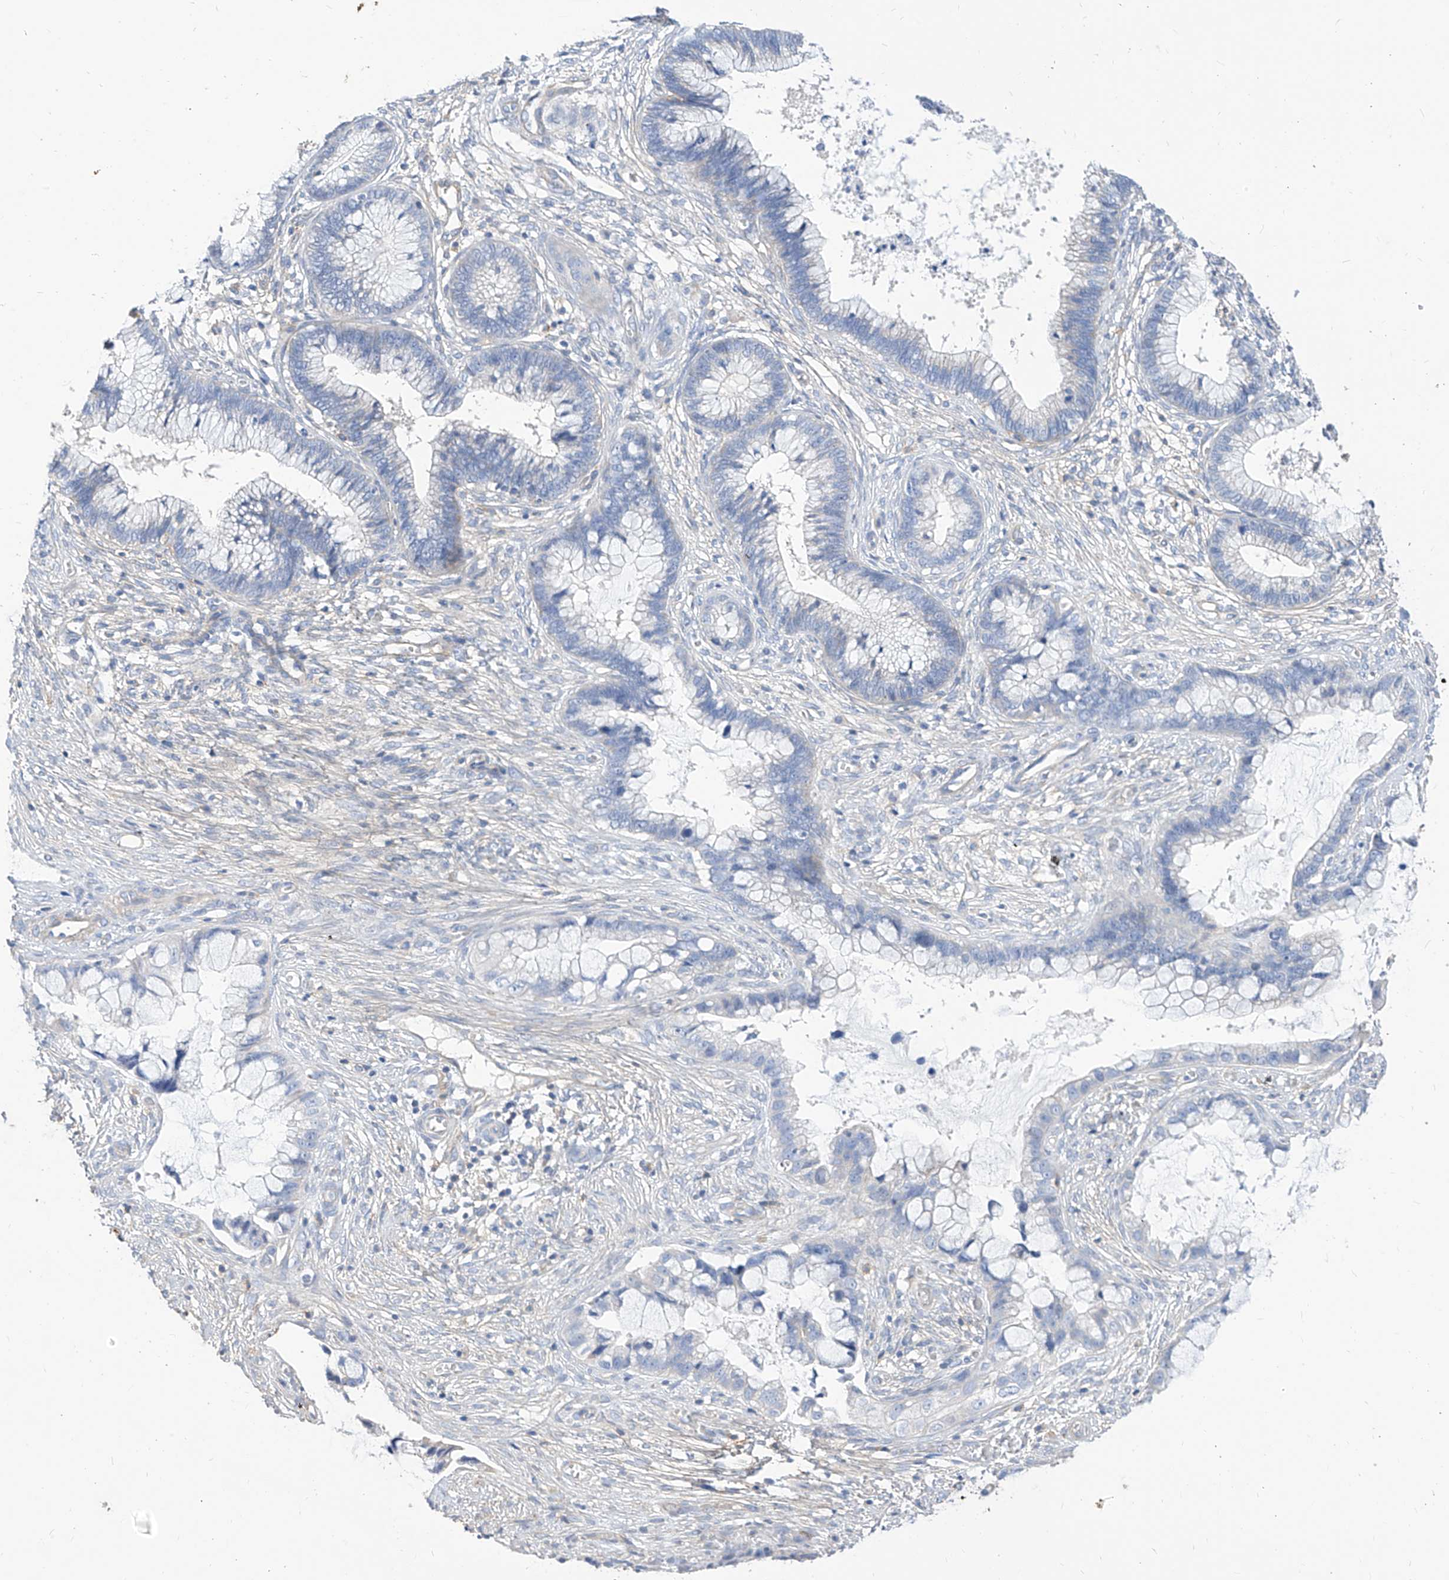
{"staining": {"intensity": "negative", "quantity": "none", "location": "none"}, "tissue": "cervical cancer", "cell_type": "Tumor cells", "image_type": "cancer", "snomed": [{"axis": "morphology", "description": "Adenocarcinoma, NOS"}, {"axis": "topography", "description": "Cervix"}], "caption": "DAB (3,3'-diaminobenzidine) immunohistochemical staining of cervical adenocarcinoma displays no significant positivity in tumor cells.", "gene": "SCGB2A1", "patient": {"sex": "female", "age": 44}}